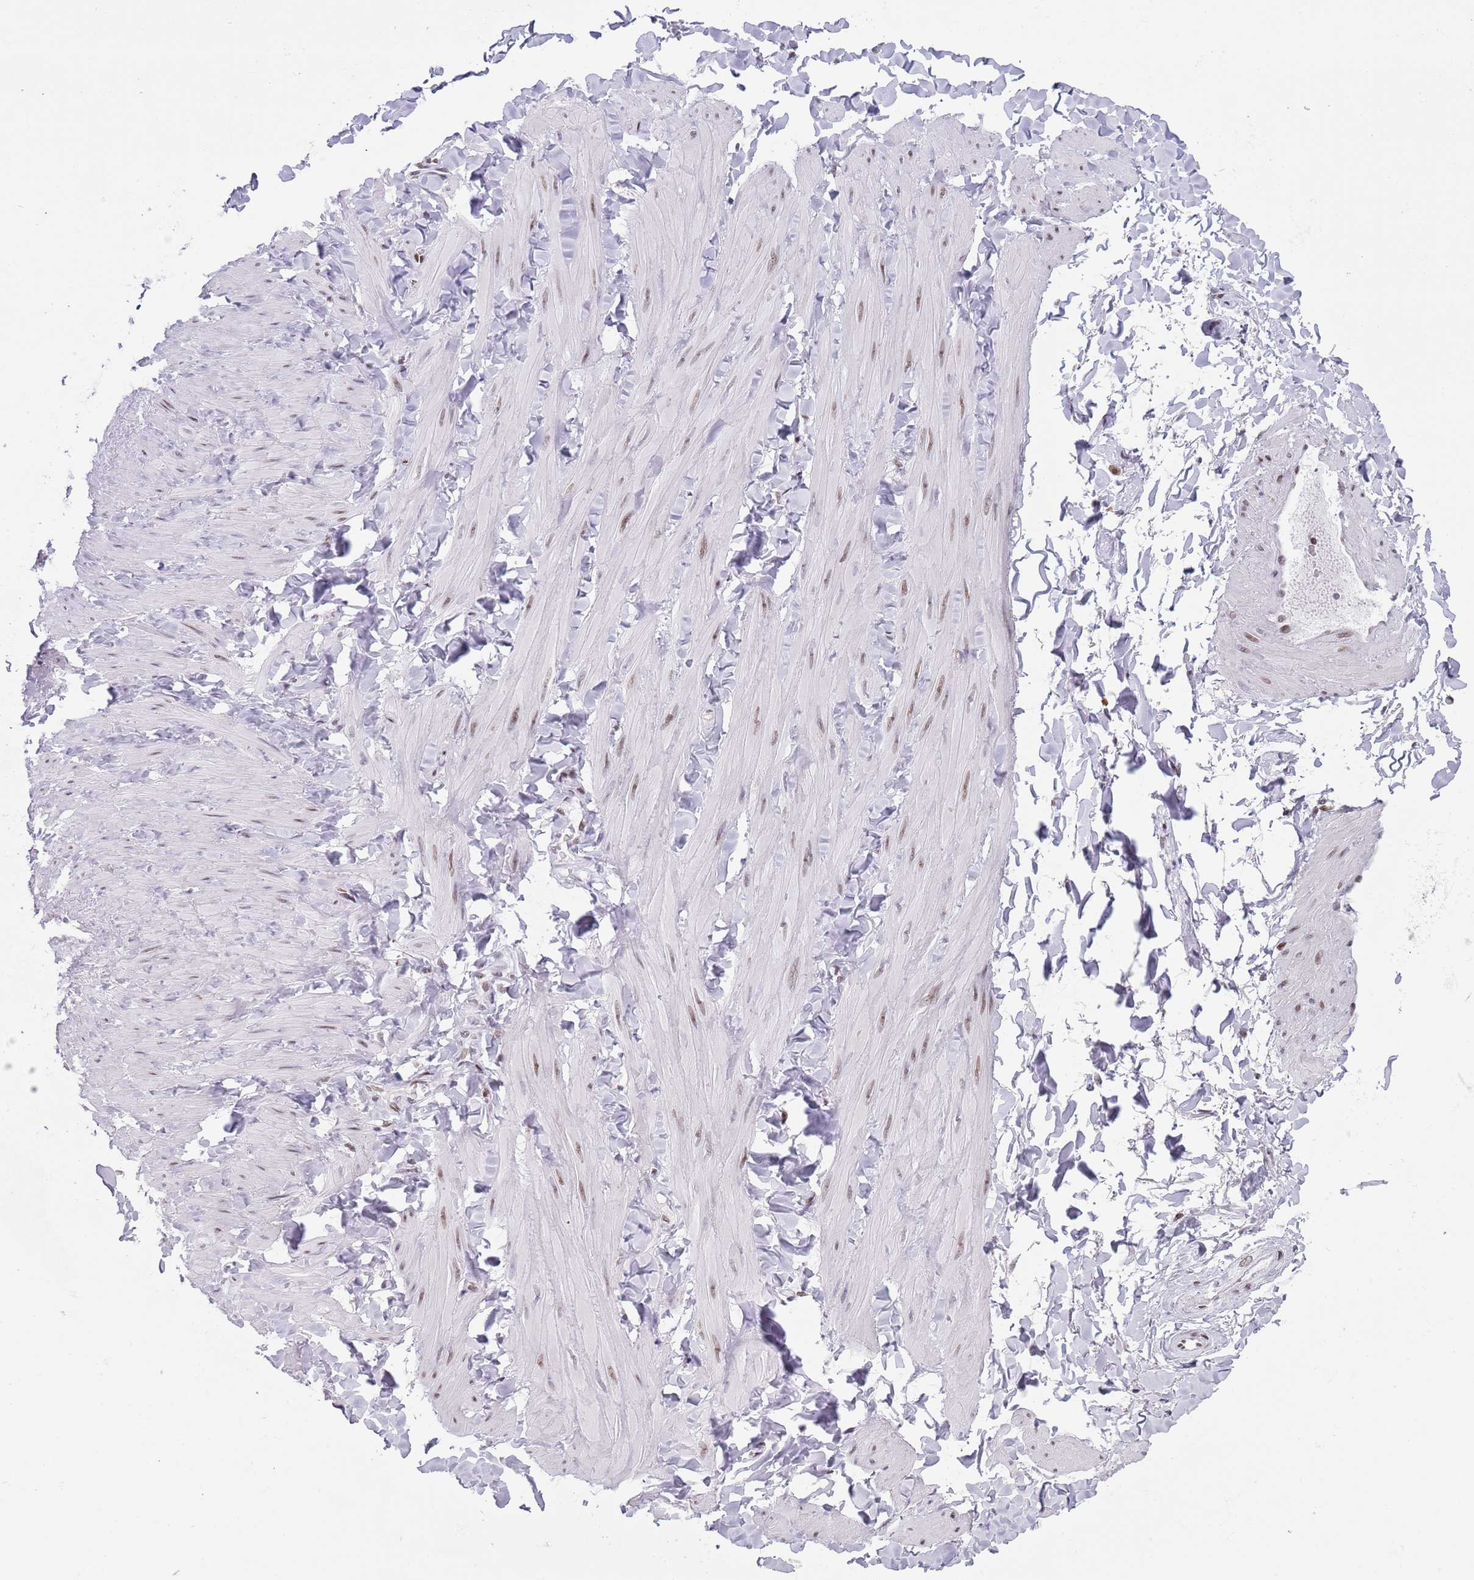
{"staining": {"intensity": "negative", "quantity": "none", "location": "none"}, "tissue": "adipose tissue", "cell_type": "Adipocytes", "image_type": "normal", "snomed": [{"axis": "morphology", "description": "Normal tissue, NOS"}, {"axis": "topography", "description": "Adipose tissue"}, {"axis": "topography", "description": "Vascular tissue"}, {"axis": "topography", "description": "Peripheral nerve tissue"}], "caption": "Photomicrograph shows no protein staining in adipocytes of normal adipose tissue.", "gene": "ENSG00000285547", "patient": {"sex": "male", "age": 25}}